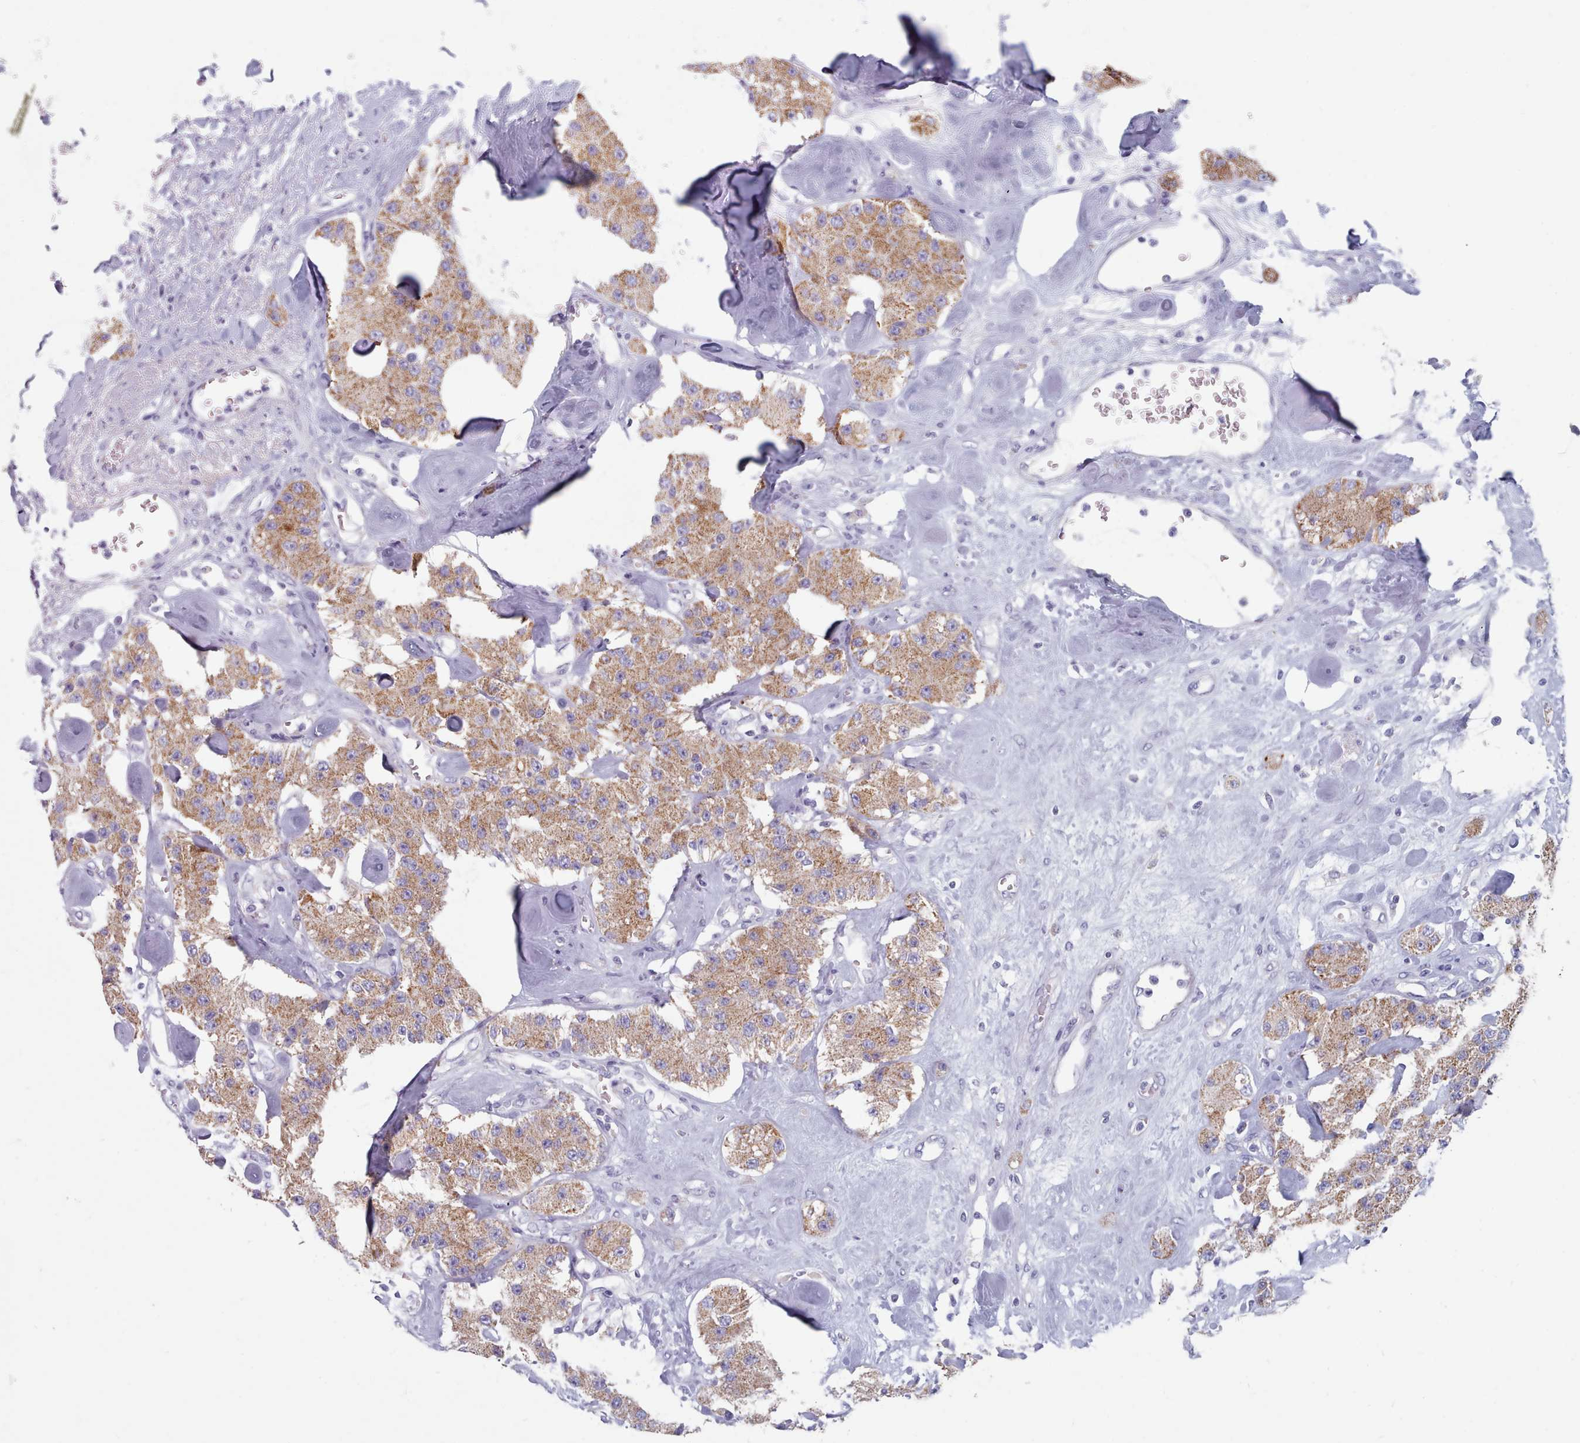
{"staining": {"intensity": "moderate", "quantity": ">75%", "location": "cytoplasmic/membranous"}, "tissue": "carcinoid", "cell_type": "Tumor cells", "image_type": "cancer", "snomed": [{"axis": "morphology", "description": "Carcinoid, malignant, NOS"}, {"axis": "topography", "description": "Pancreas"}], "caption": "Immunohistochemical staining of carcinoid displays medium levels of moderate cytoplasmic/membranous positivity in approximately >75% of tumor cells. (brown staining indicates protein expression, while blue staining denotes nuclei).", "gene": "HAO1", "patient": {"sex": "male", "age": 41}}